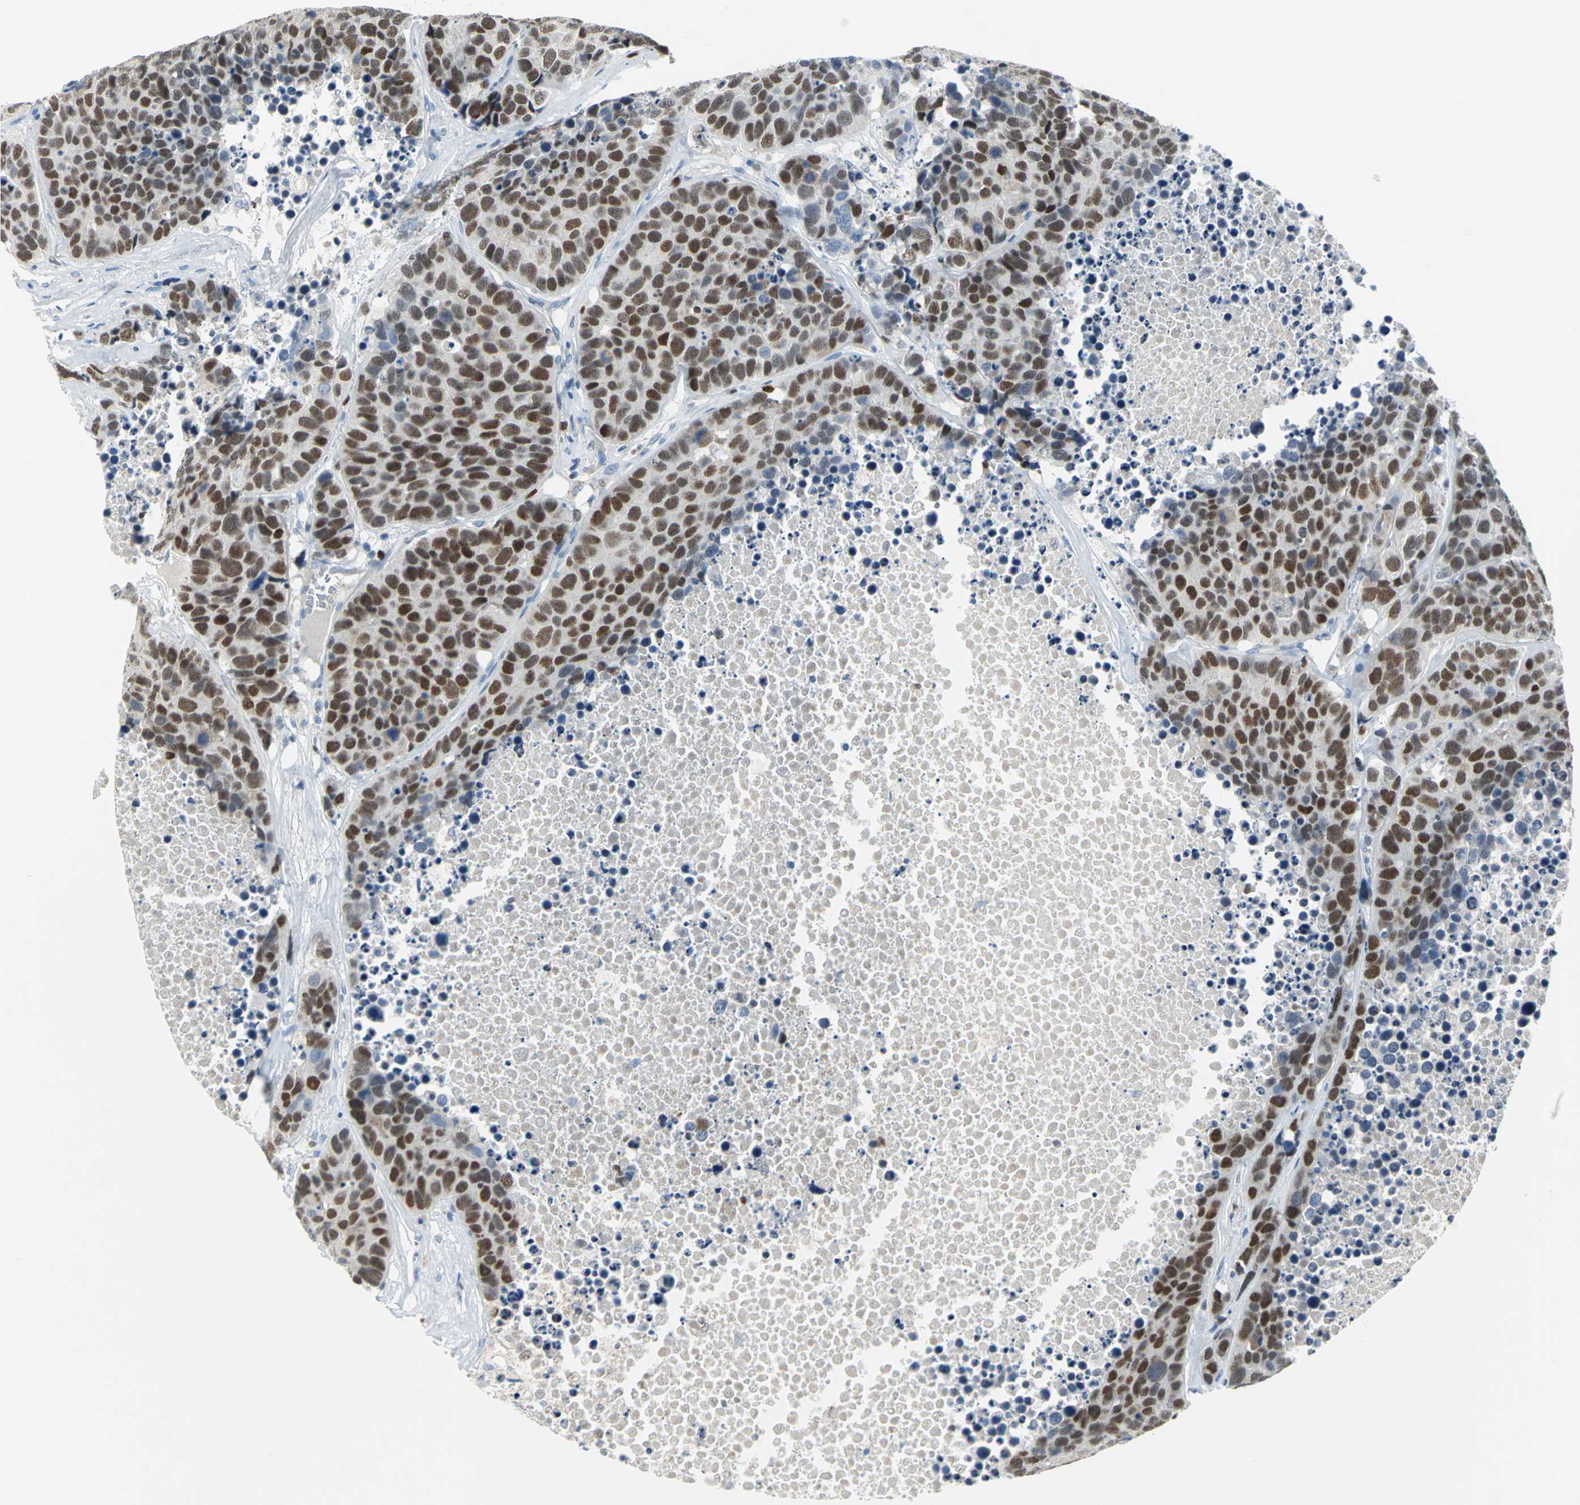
{"staining": {"intensity": "strong", "quantity": ">75%", "location": "nuclear"}, "tissue": "carcinoid", "cell_type": "Tumor cells", "image_type": "cancer", "snomed": [{"axis": "morphology", "description": "Carcinoid, malignant, NOS"}, {"axis": "topography", "description": "Lung"}], "caption": "Immunohistochemistry staining of malignant carcinoid, which displays high levels of strong nuclear expression in about >75% of tumor cells indicating strong nuclear protein positivity. The staining was performed using DAB (3,3'-diaminobenzidine) (brown) for protein detection and nuclei were counterstained in hematoxylin (blue).", "gene": "MCM4", "patient": {"sex": "male", "age": 60}}